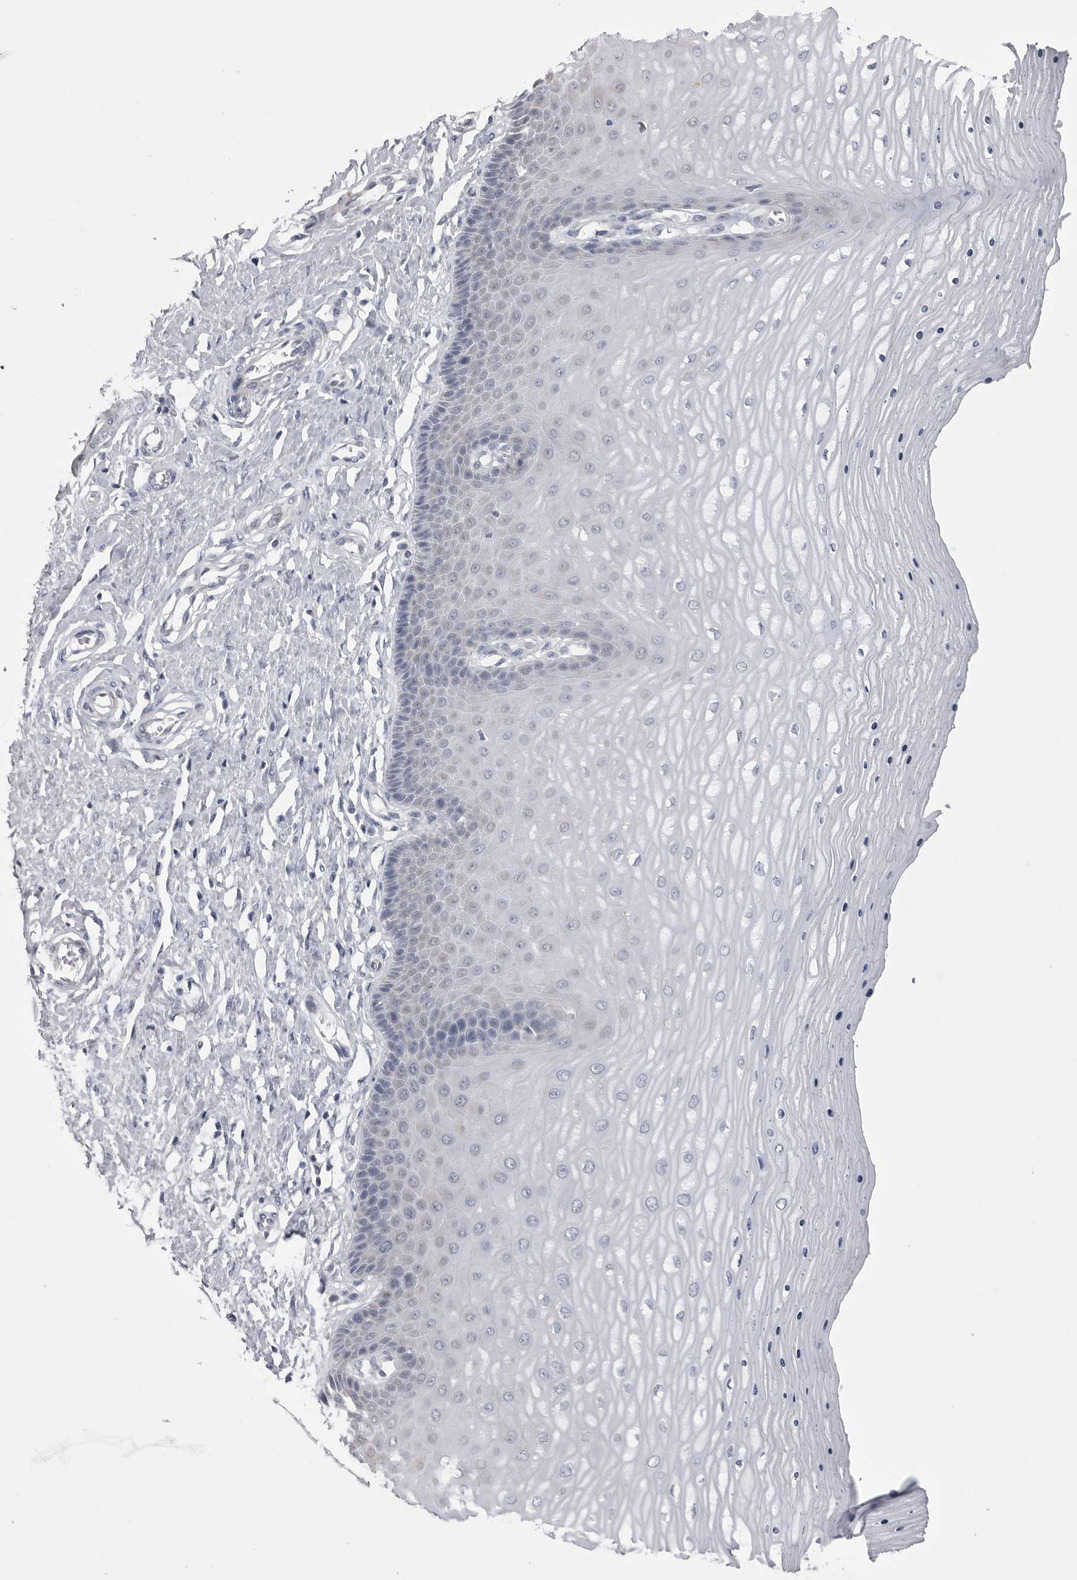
{"staining": {"intensity": "negative", "quantity": "none", "location": "none"}, "tissue": "cervix", "cell_type": "Glandular cells", "image_type": "normal", "snomed": [{"axis": "morphology", "description": "Normal tissue, NOS"}, {"axis": "topography", "description": "Cervix"}], "caption": "Protein analysis of normal cervix reveals no significant positivity in glandular cells. (DAB (3,3'-diaminobenzidine) immunohistochemistry with hematoxylin counter stain).", "gene": "FH", "patient": {"sex": "female", "age": 55}}